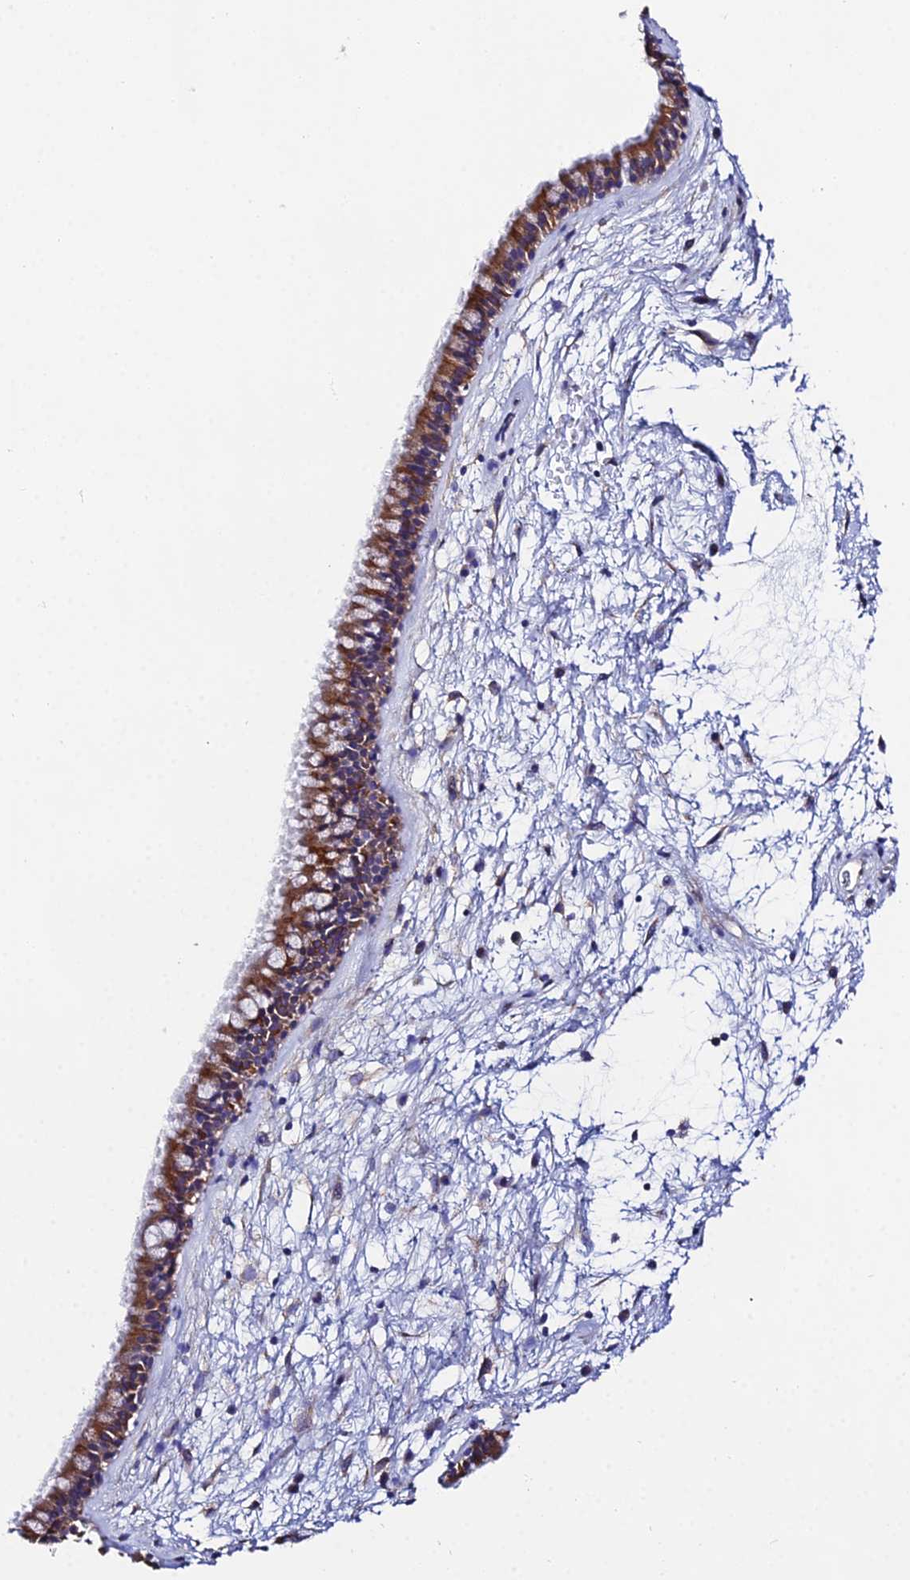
{"staining": {"intensity": "moderate", "quantity": "25%-75%", "location": "cytoplasmic/membranous"}, "tissue": "nasopharynx", "cell_type": "Respiratory epithelial cells", "image_type": "normal", "snomed": [{"axis": "morphology", "description": "Normal tissue, NOS"}, {"axis": "morphology", "description": "Inflammation, NOS"}, {"axis": "topography", "description": "Nasopharynx"}], "caption": "Immunohistochemistry (IHC) of benign nasopharynx displays medium levels of moderate cytoplasmic/membranous staining in about 25%-75% of respiratory epithelial cells. The staining was performed using DAB to visualize the protein expression in brown, while the nuclei were stained in blue with hematoxylin (Magnification: 20x).", "gene": "PPP2R2A", "patient": {"sex": "male", "age": 48}}